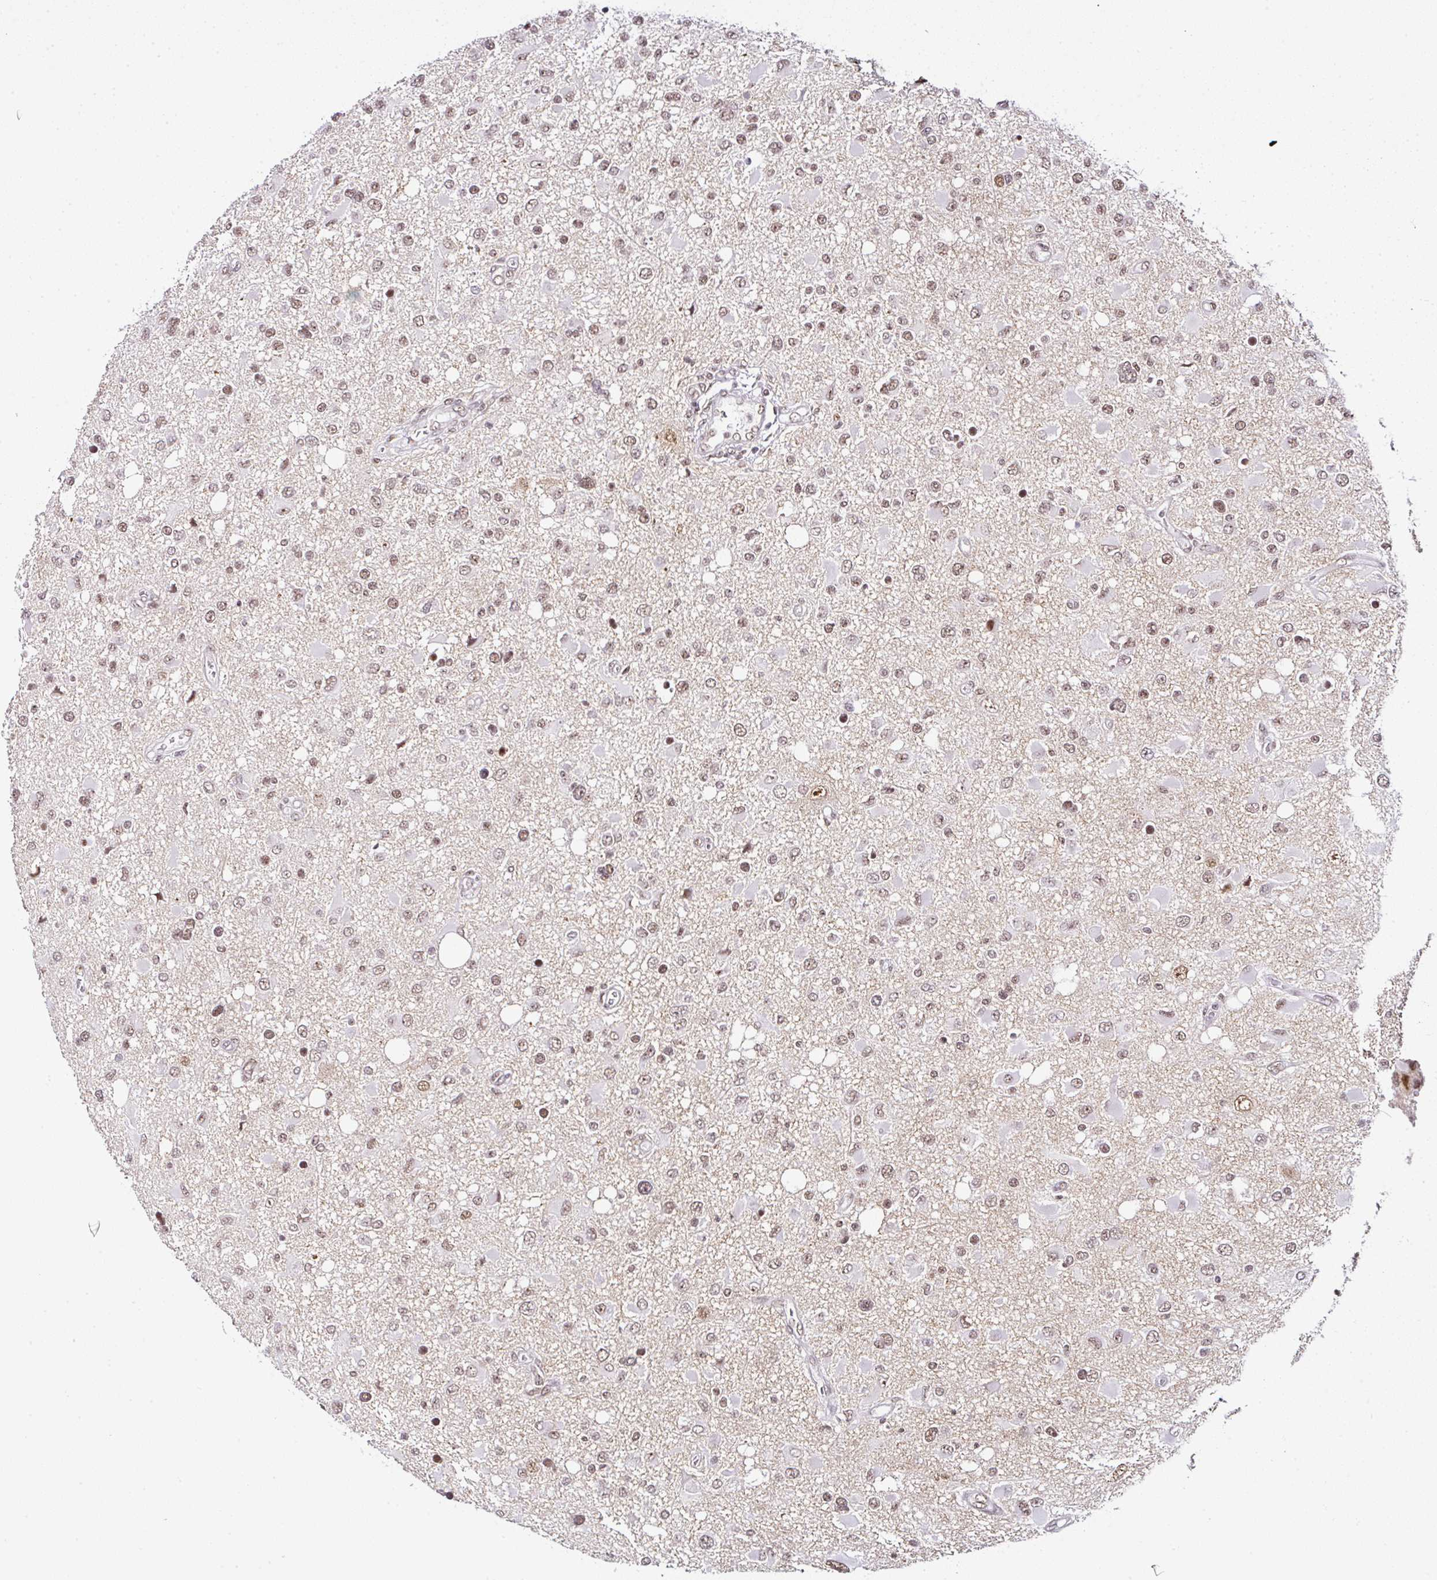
{"staining": {"intensity": "moderate", "quantity": ">75%", "location": "nuclear"}, "tissue": "glioma", "cell_type": "Tumor cells", "image_type": "cancer", "snomed": [{"axis": "morphology", "description": "Glioma, malignant, High grade"}, {"axis": "topography", "description": "Brain"}], "caption": "A medium amount of moderate nuclear expression is identified in about >75% of tumor cells in glioma tissue. The staining was performed using DAB, with brown indicating positive protein expression. Nuclei are stained blue with hematoxylin.", "gene": "PTPN2", "patient": {"sex": "male", "age": 53}}